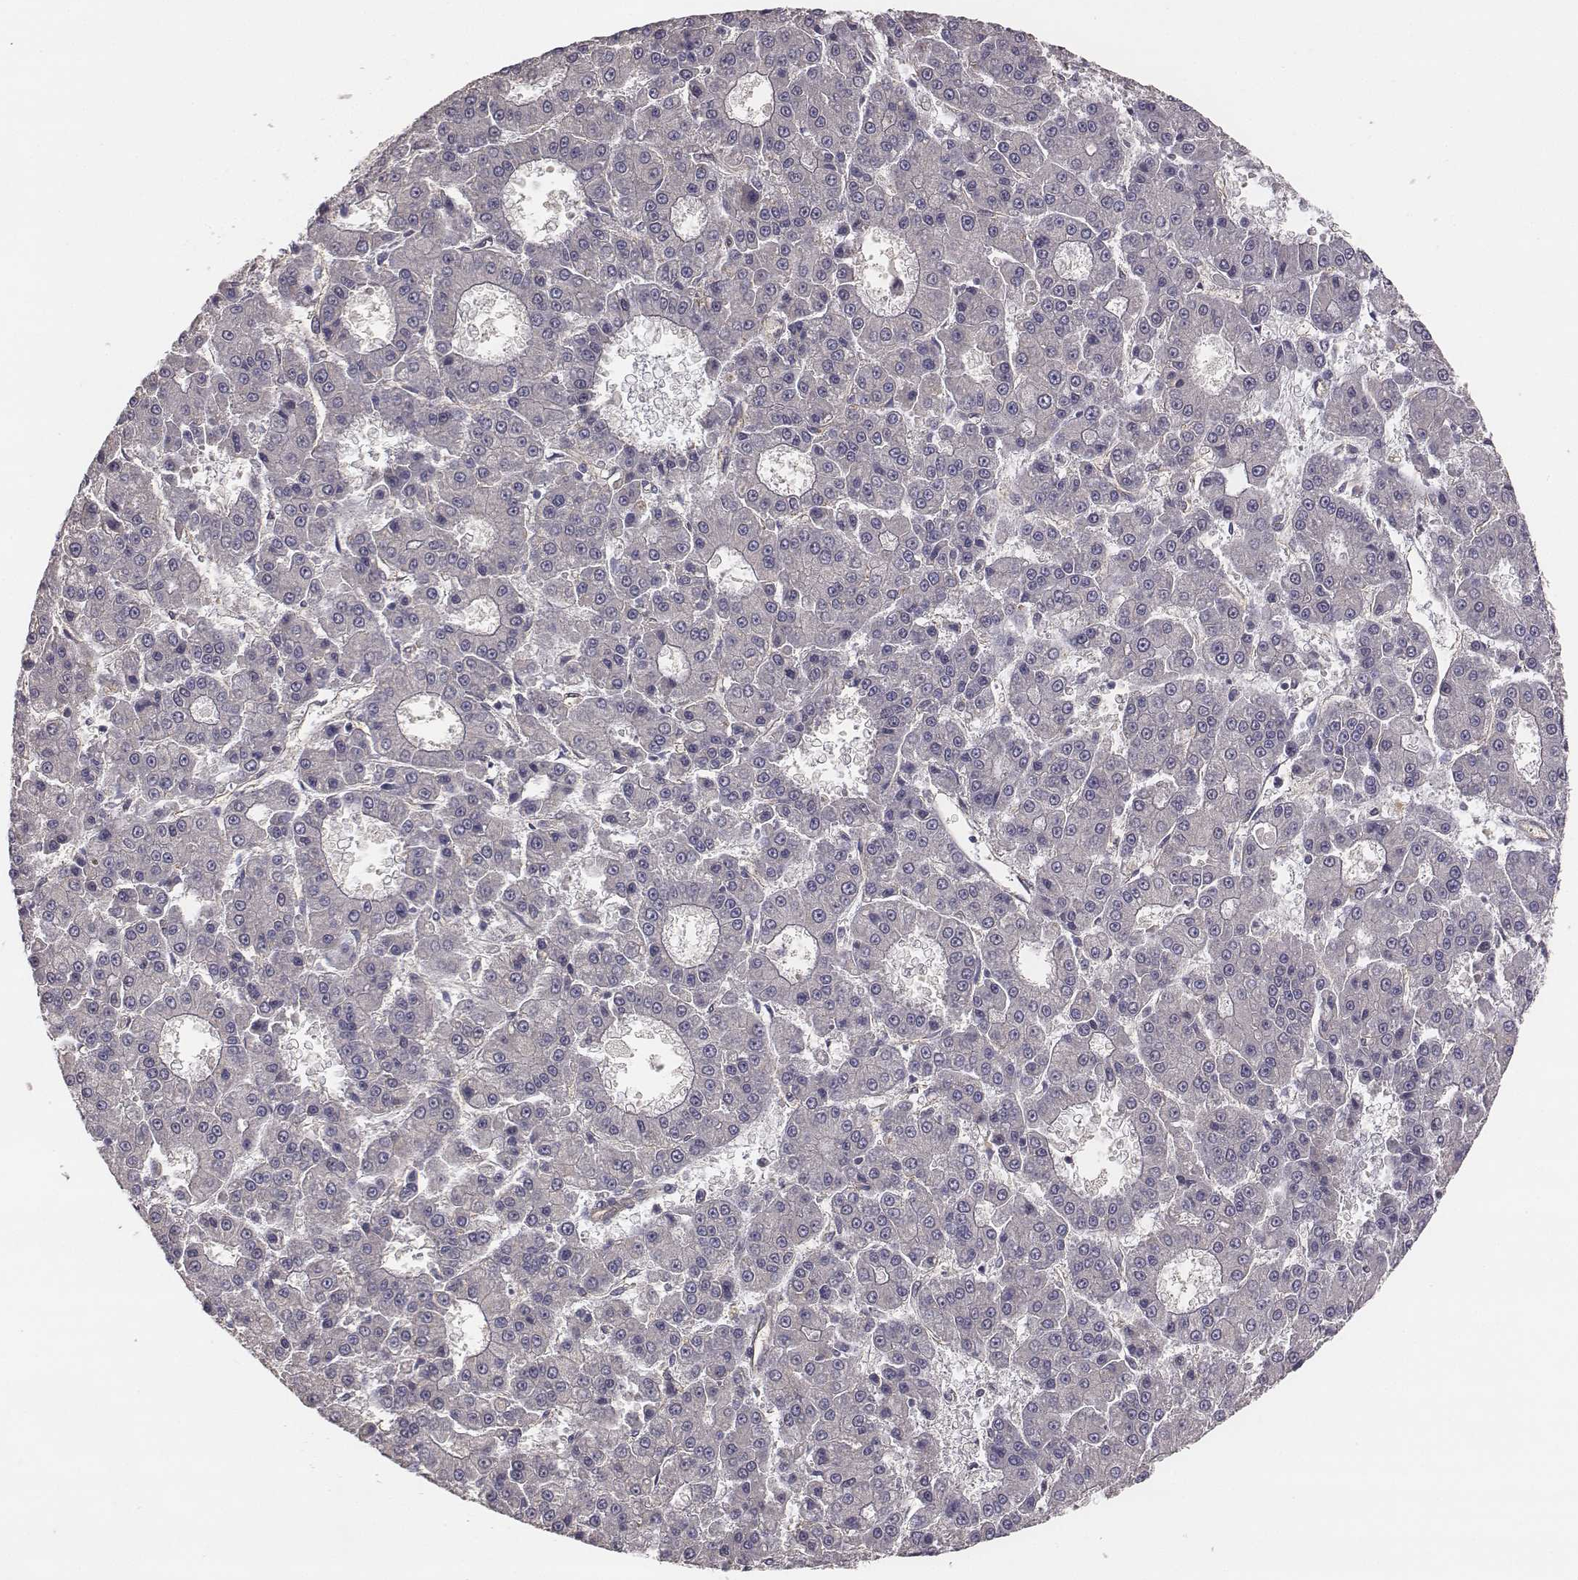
{"staining": {"intensity": "negative", "quantity": "none", "location": "none"}, "tissue": "liver cancer", "cell_type": "Tumor cells", "image_type": "cancer", "snomed": [{"axis": "morphology", "description": "Carcinoma, Hepatocellular, NOS"}, {"axis": "topography", "description": "Liver"}], "caption": "Immunohistochemical staining of liver cancer displays no significant staining in tumor cells.", "gene": "PTPRG", "patient": {"sex": "male", "age": 70}}